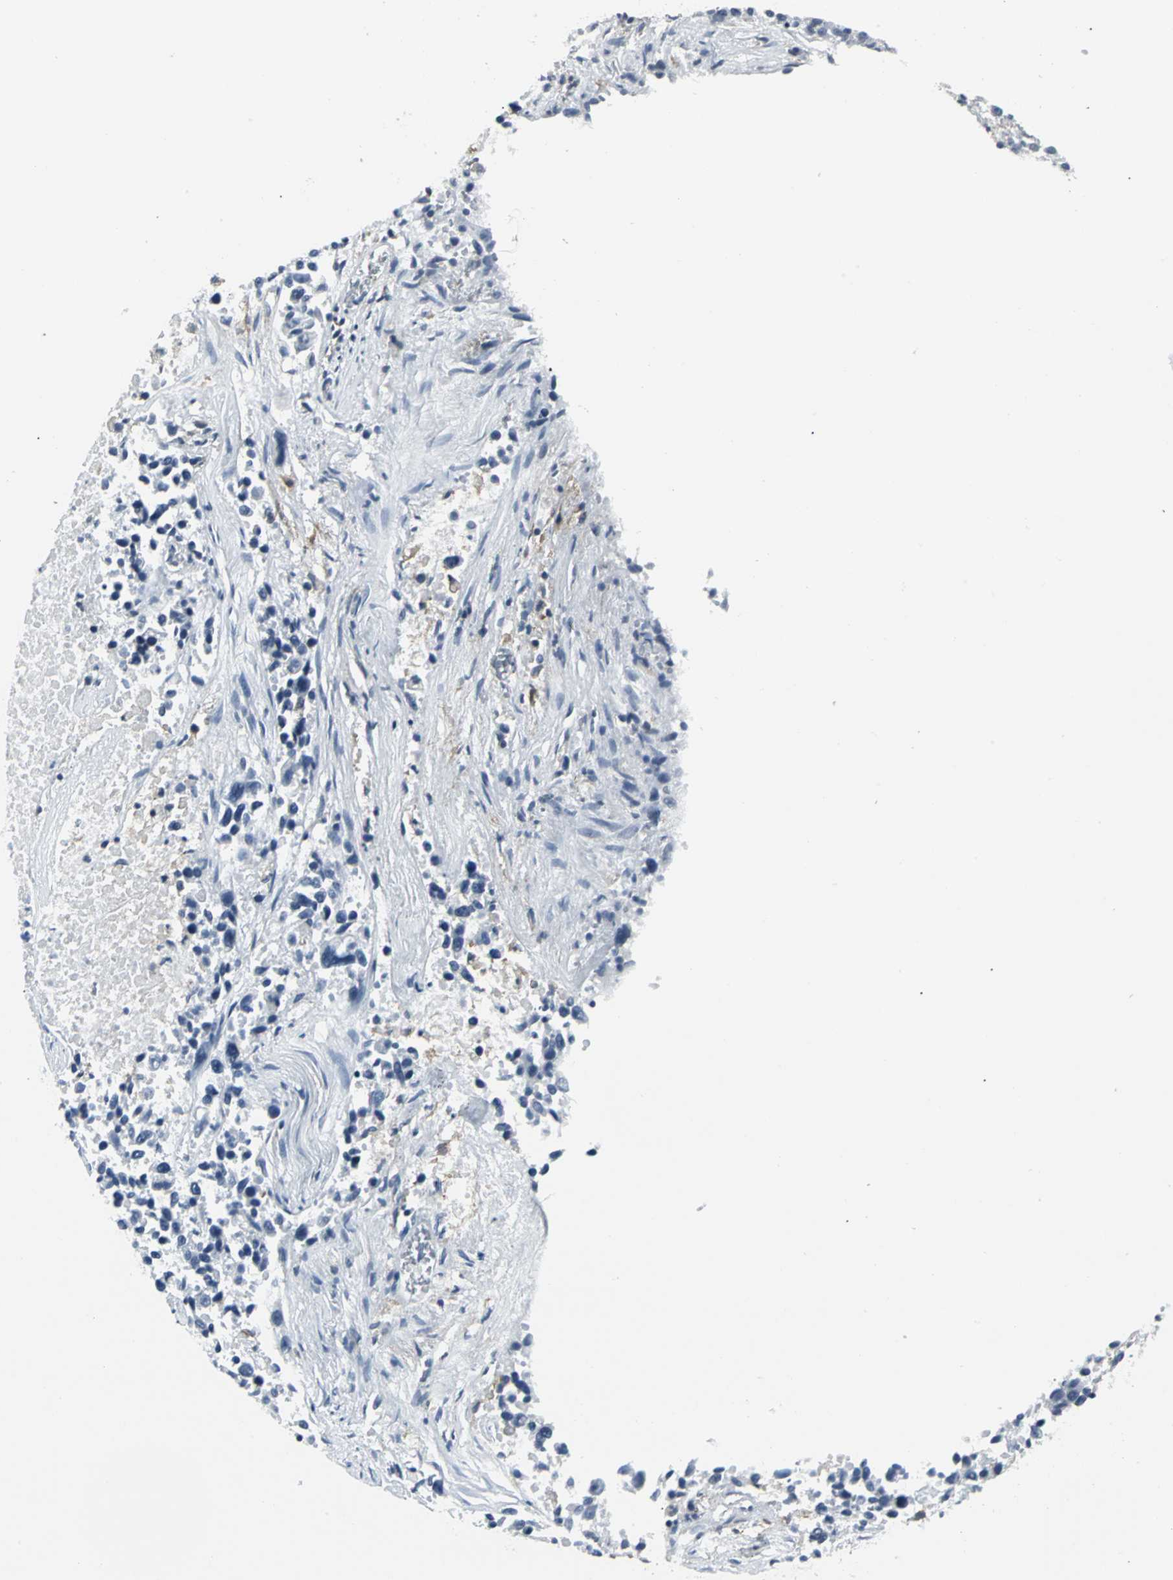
{"staining": {"intensity": "negative", "quantity": "none", "location": "none"}, "tissue": "lung cancer", "cell_type": "Tumor cells", "image_type": "cancer", "snomed": [{"axis": "morphology", "description": "Adenocarcinoma, NOS"}, {"axis": "topography", "description": "Lung"}], "caption": "This is an immunohistochemistry (IHC) photomicrograph of lung cancer (adenocarcinoma). There is no expression in tumor cells.", "gene": "IQGAP2", "patient": {"sex": "male", "age": 84}}